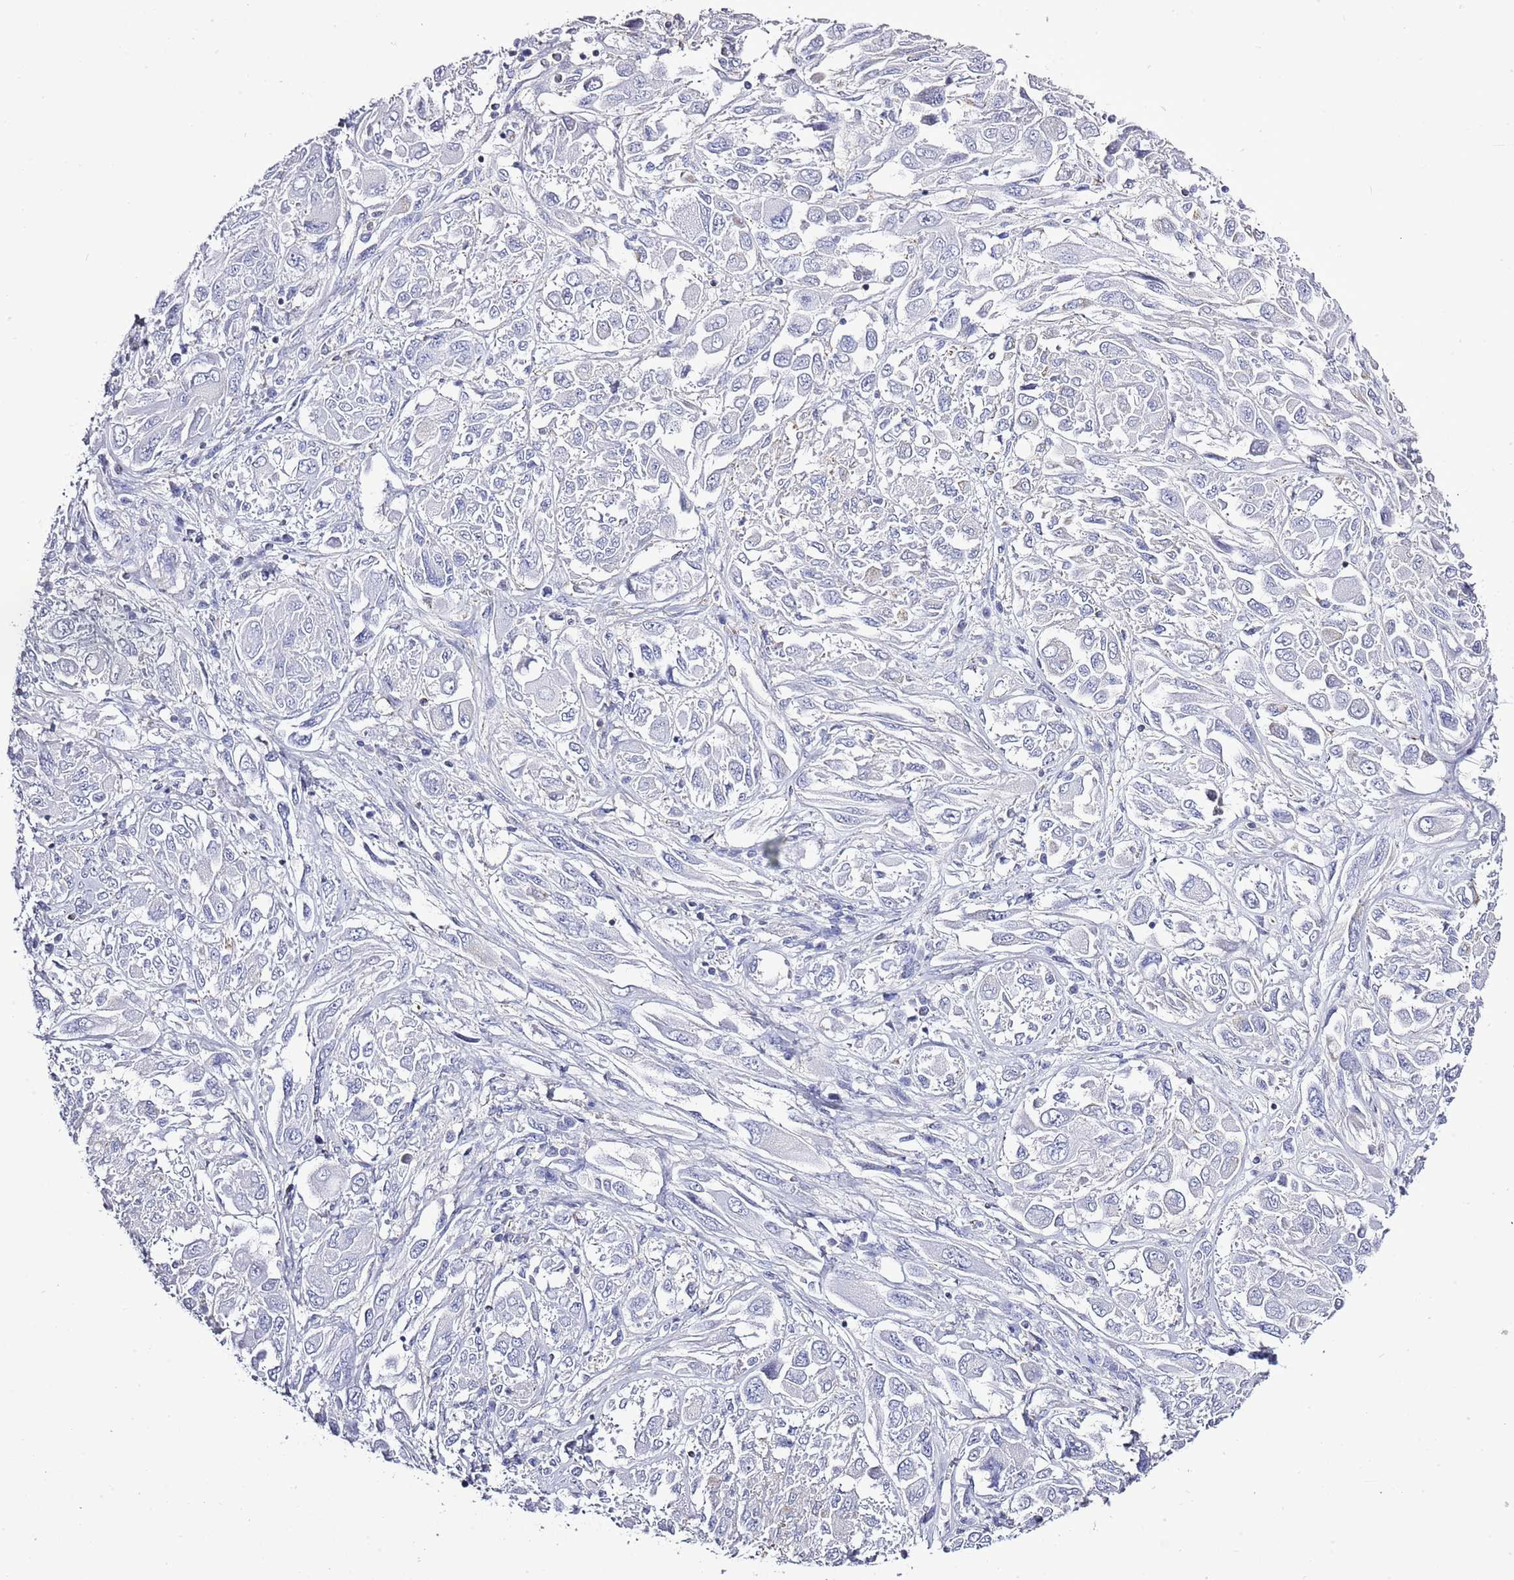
{"staining": {"intensity": "negative", "quantity": "none", "location": "none"}, "tissue": "melanoma", "cell_type": "Tumor cells", "image_type": "cancer", "snomed": [{"axis": "morphology", "description": "Malignant melanoma, NOS"}, {"axis": "topography", "description": "Skin"}], "caption": "The histopathology image demonstrates no significant staining in tumor cells of malignant melanoma.", "gene": "SLC23A1", "patient": {"sex": "female", "age": 91}}